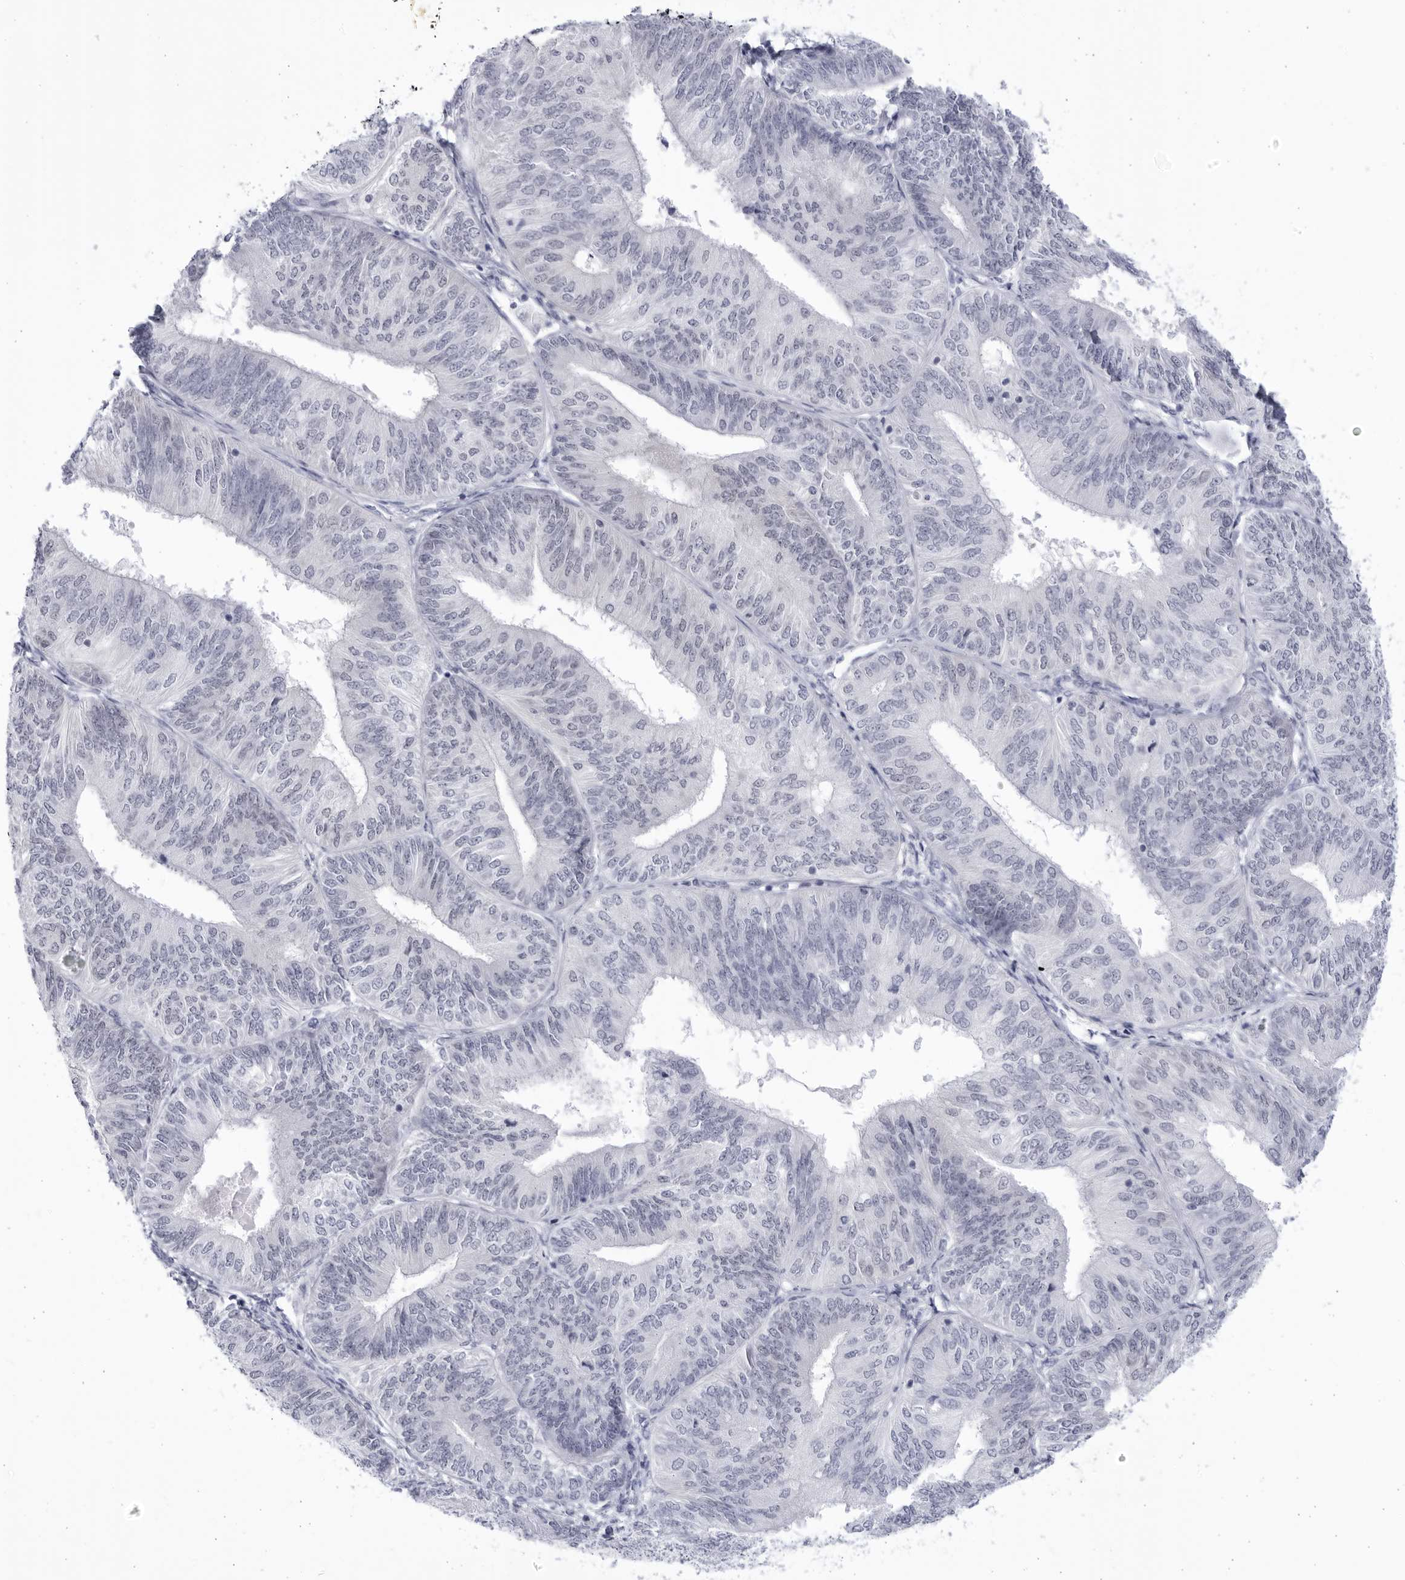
{"staining": {"intensity": "negative", "quantity": "none", "location": "none"}, "tissue": "endometrial cancer", "cell_type": "Tumor cells", "image_type": "cancer", "snomed": [{"axis": "morphology", "description": "Adenocarcinoma, NOS"}, {"axis": "topography", "description": "Endometrium"}], "caption": "High power microscopy image of an IHC histopathology image of endometrial cancer (adenocarcinoma), revealing no significant positivity in tumor cells.", "gene": "CCDC181", "patient": {"sex": "female", "age": 58}}